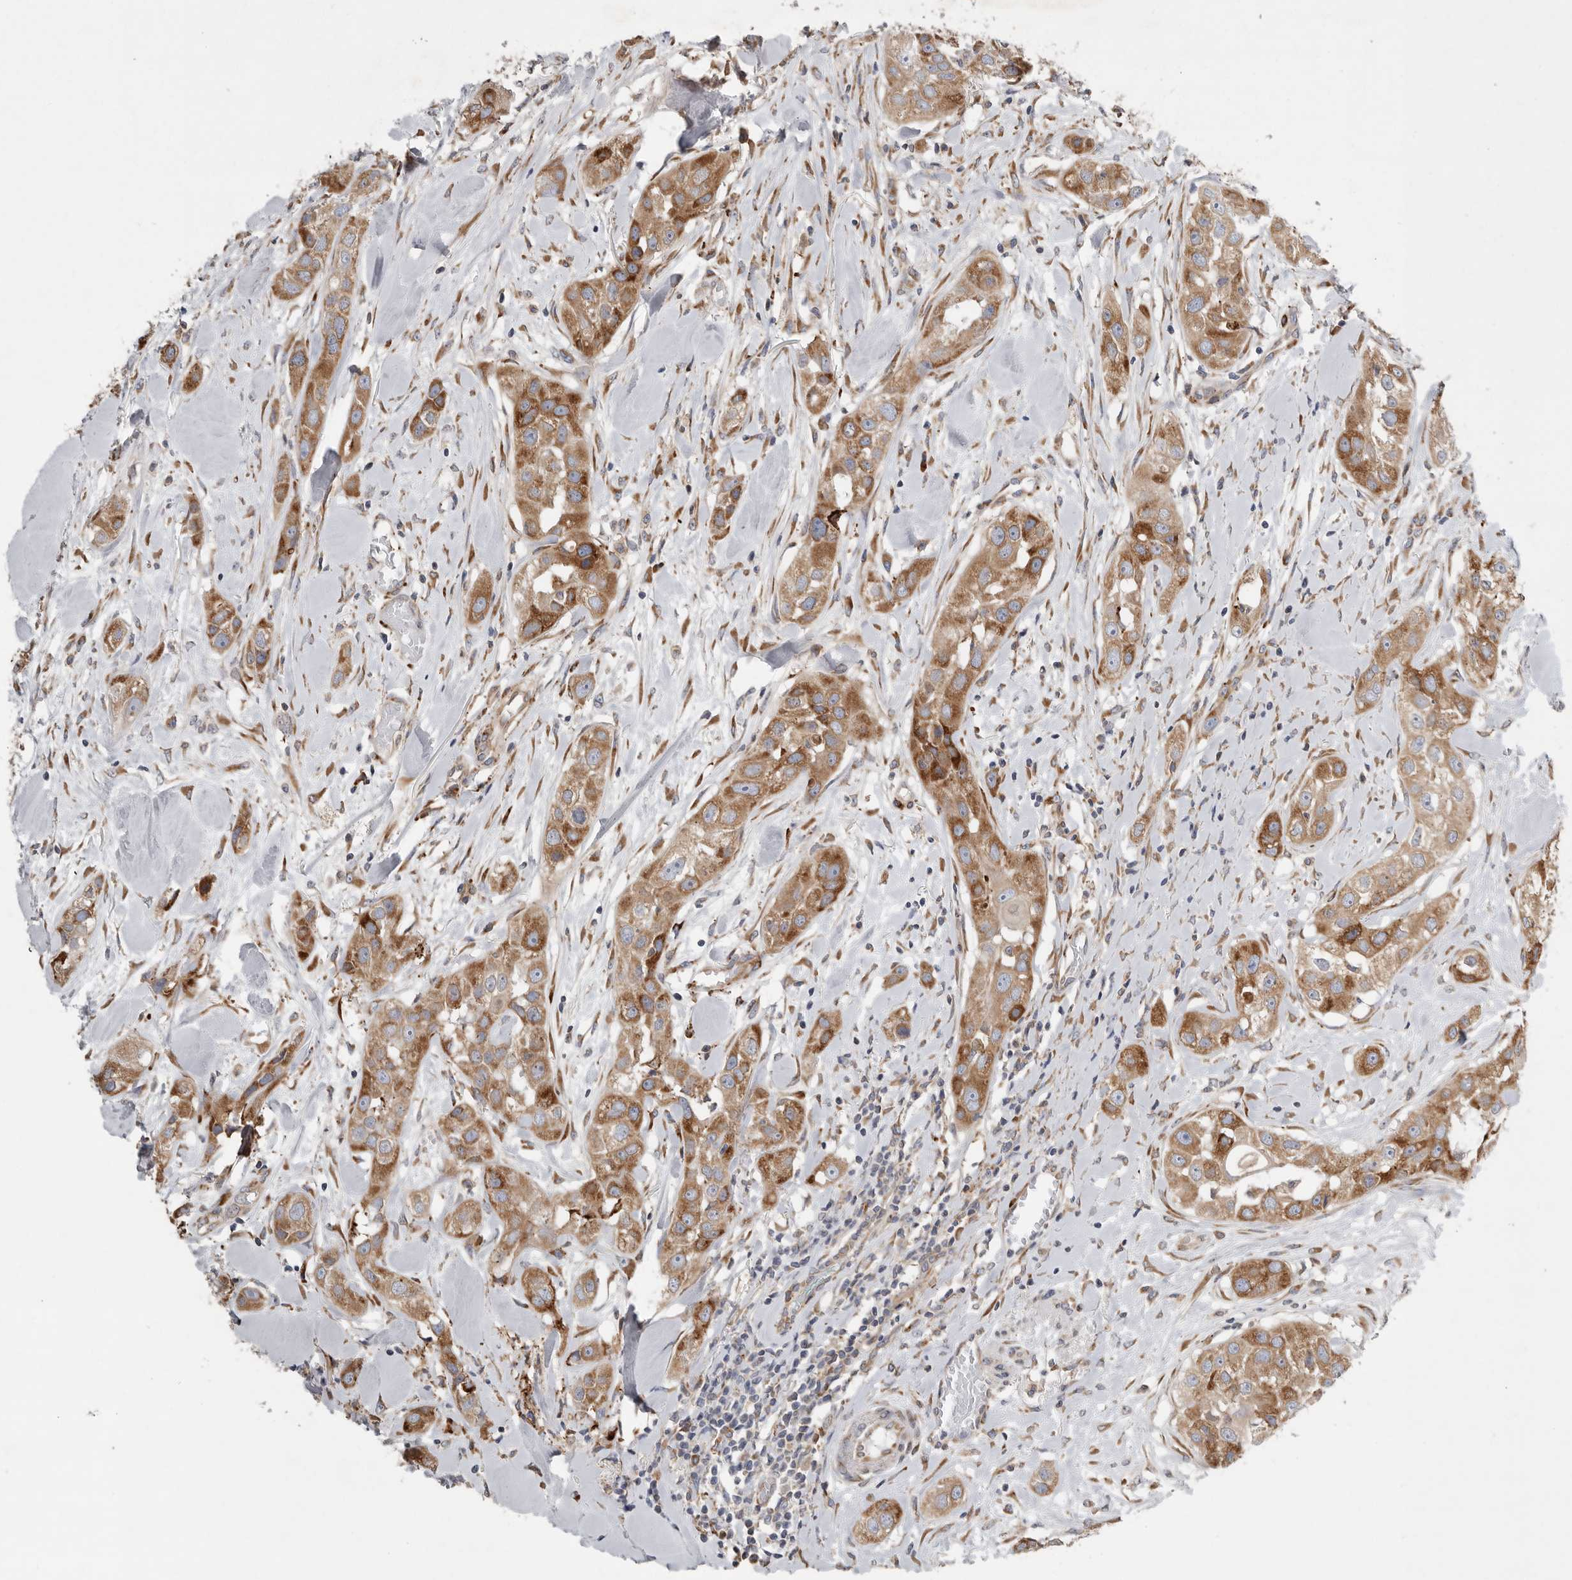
{"staining": {"intensity": "strong", "quantity": ">75%", "location": "cytoplasmic/membranous"}, "tissue": "head and neck cancer", "cell_type": "Tumor cells", "image_type": "cancer", "snomed": [{"axis": "morphology", "description": "Normal tissue, NOS"}, {"axis": "morphology", "description": "Squamous cell carcinoma, NOS"}, {"axis": "topography", "description": "Skeletal muscle"}, {"axis": "topography", "description": "Head-Neck"}], "caption": "Head and neck cancer (squamous cell carcinoma) stained with a brown dye exhibits strong cytoplasmic/membranous positive staining in about >75% of tumor cells.", "gene": "GANAB", "patient": {"sex": "male", "age": 51}}